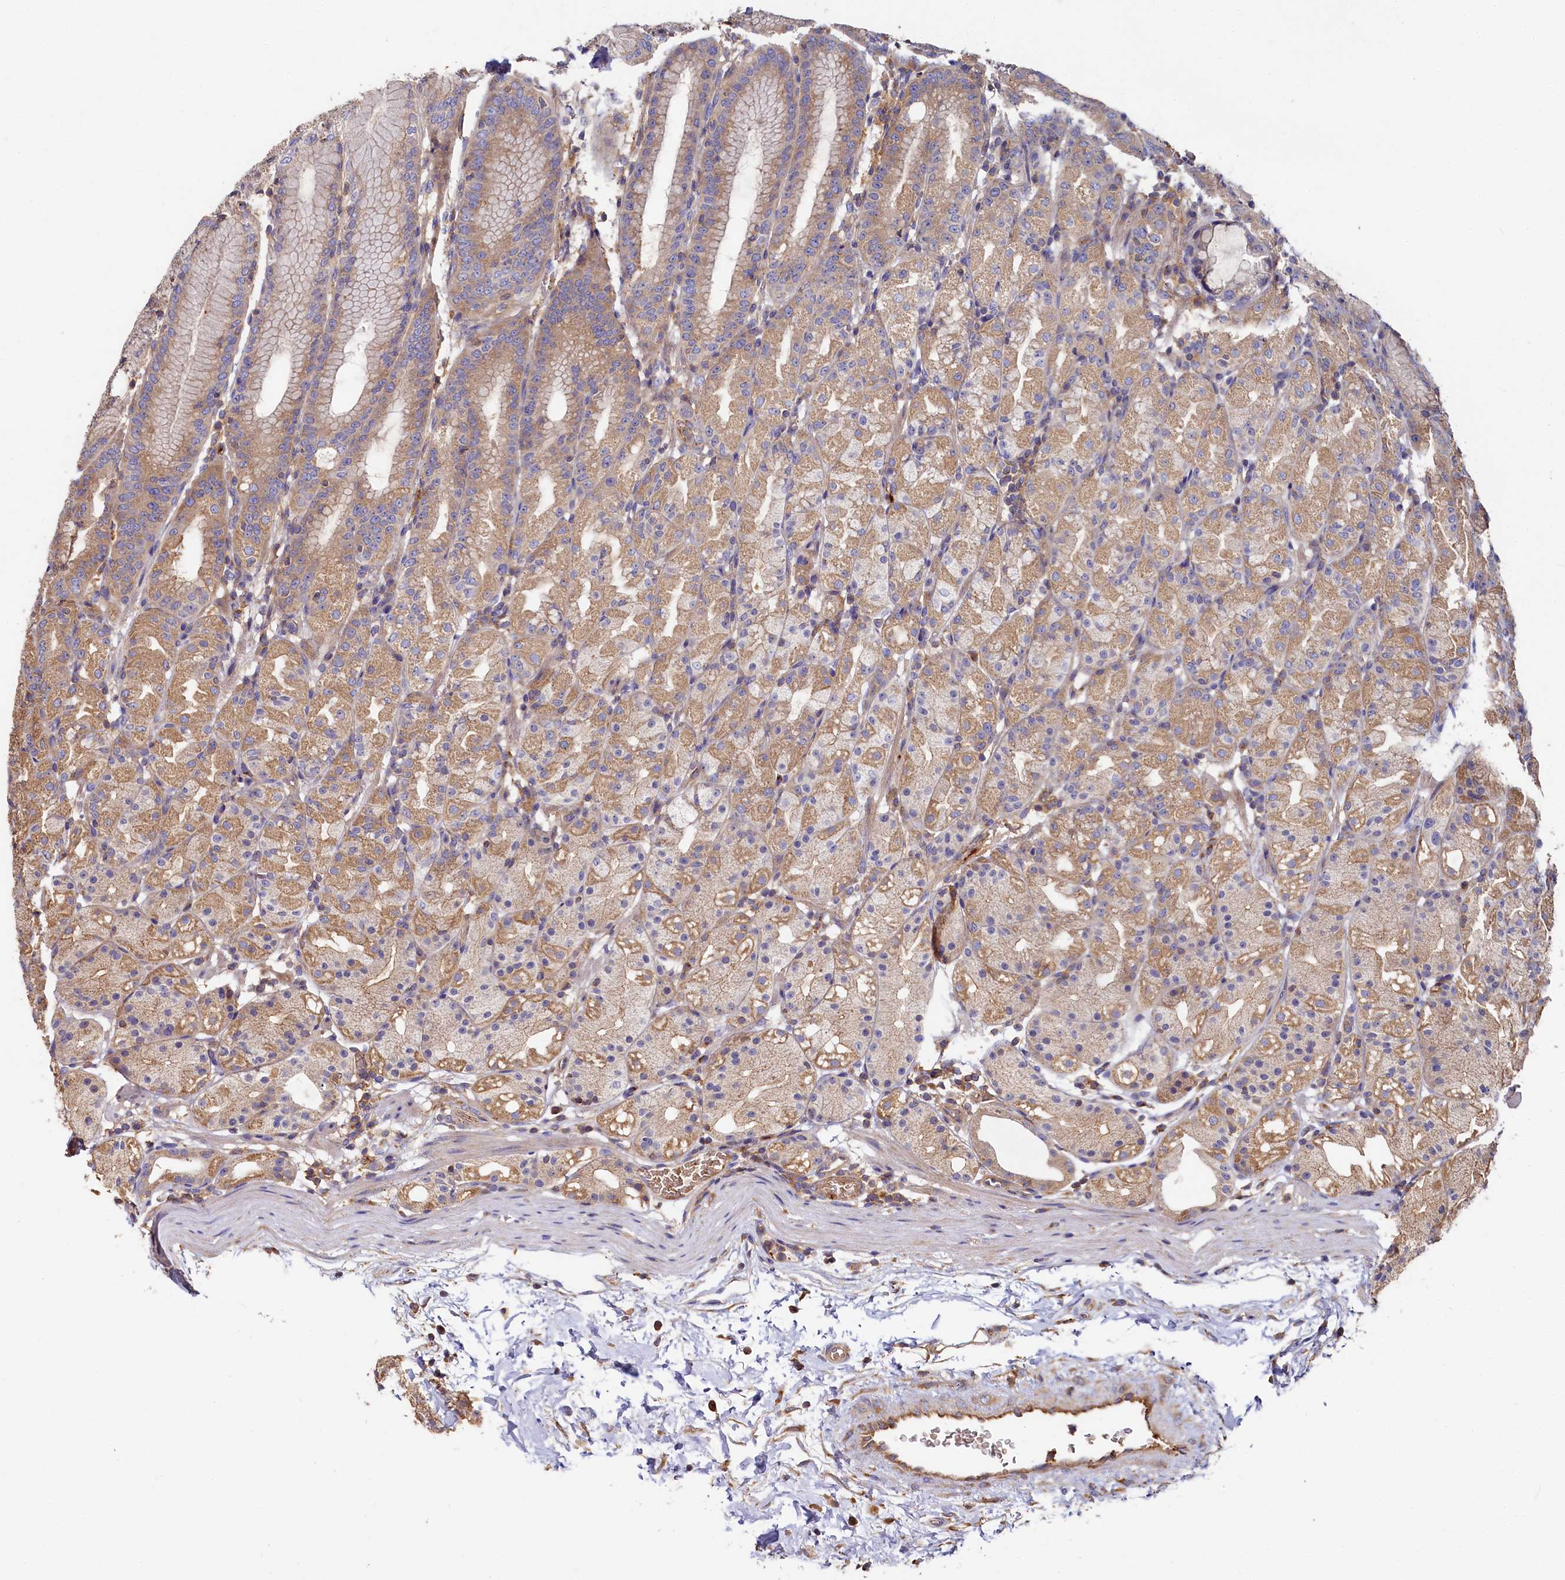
{"staining": {"intensity": "moderate", "quantity": ">75%", "location": "cytoplasmic/membranous"}, "tissue": "stomach", "cell_type": "Glandular cells", "image_type": "normal", "snomed": [{"axis": "morphology", "description": "Normal tissue, NOS"}, {"axis": "topography", "description": "Stomach, upper"}], "caption": "This image shows unremarkable stomach stained with immunohistochemistry (IHC) to label a protein in brown. The cytoplasmic/membranous of glandular cells show moderate positivity for the protein. Nuclei are counter-stained blue.", "gene": "PPIP5K1", "patient": {"sex": "male", "age": 48}}